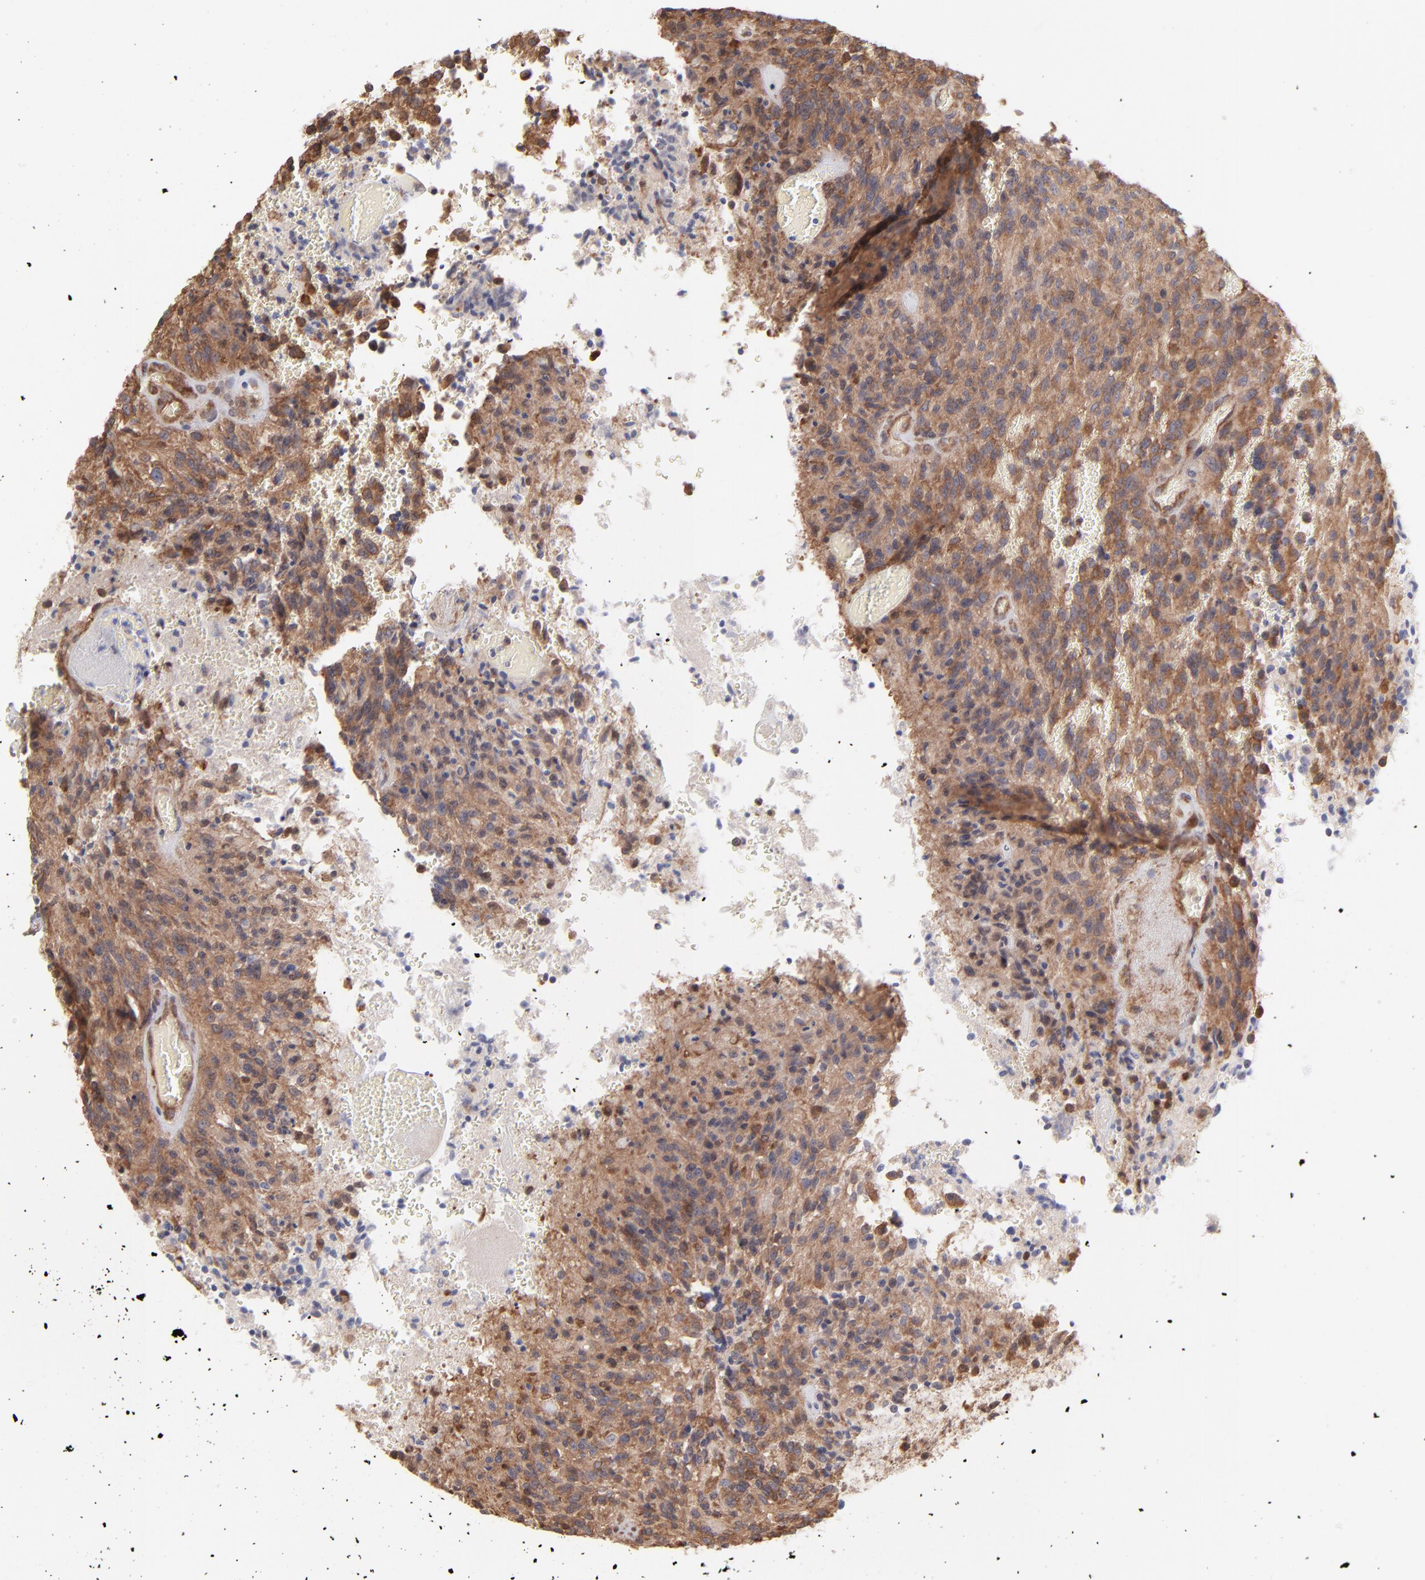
{"staining": {"intensity": "moderate", "quantity": ">75%", "location": "cytoplasmic/membranous"}, "tissue": "glioma", "cell_type": "Tumor cells", "image_type": "cancer", "snomed": [{"axis": "morphology", "description": "Normal tissue, NOS"}, {"axis": "morphology", "description": "Glioma, malignant, High grade"}, {"axis": "topography", "description": "Cerebral cortex"}], "caption": "Tumor cells display medium levels of moderate cytoplasmic/membranous staining in about >75% of cells in human glioma.", "gene": "MAPRE1", "patient": {"sex": "male", "age": 56}}